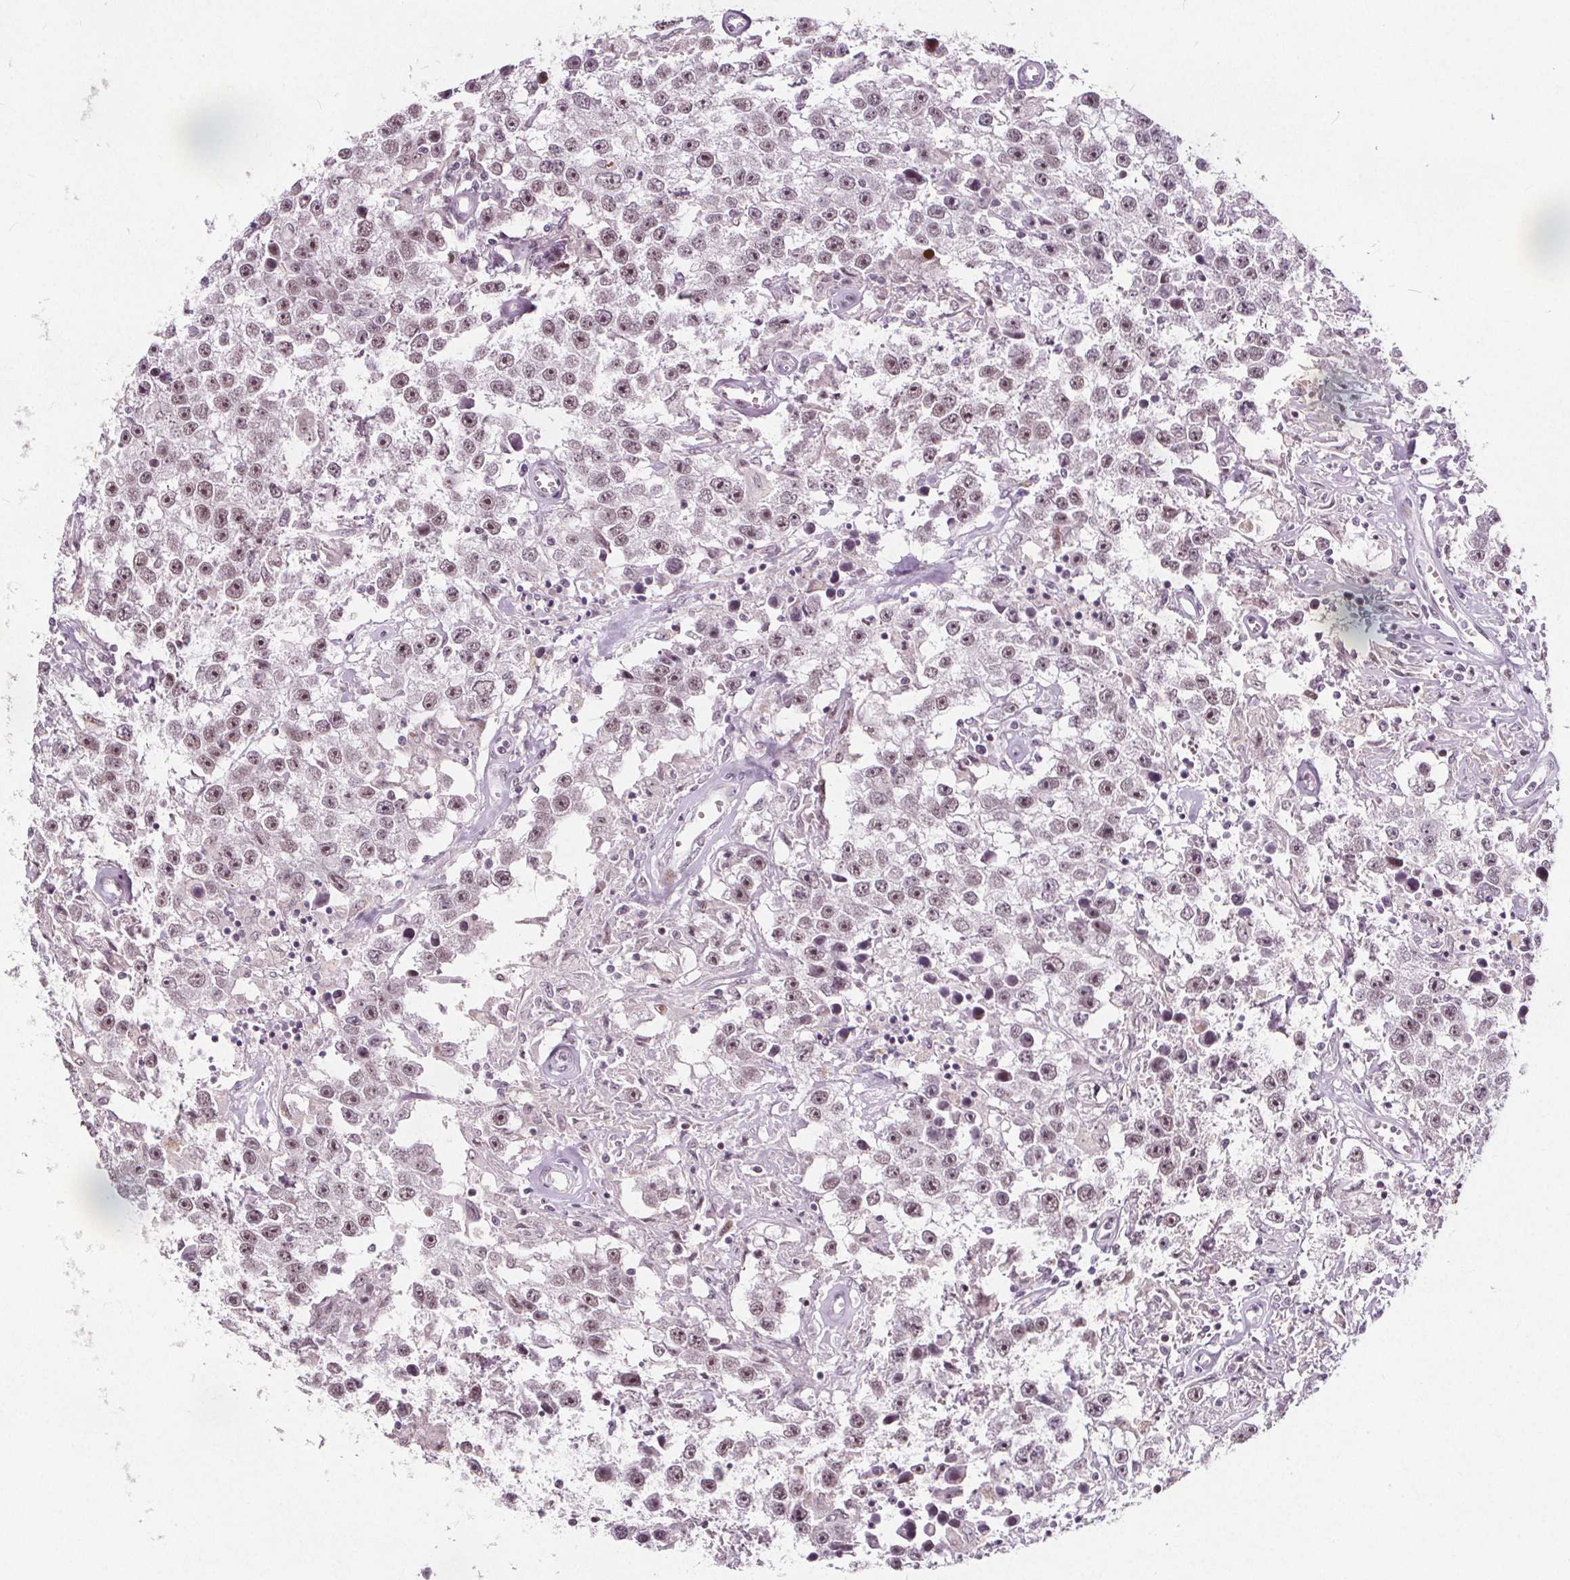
{"staining": {"intensity": "moderate", "quantity": ">75%", "location": "nuclear"}, "tissue": "testis cancer", "cell_type": "Tumor cells", "image_type": "cancer", "snomed": [{"axis": "morphology", "description": "Seminoma, NOS"}, {"axis": "topography", "description": "Testis"}], "caption": "Testis cancer (seminoma) stained for a protein (brown) exhibits moderate nuclear positive staining in approximately >75% of tumor cells.", "gene": "TAF6L", "patient": {"sex": "male", "age": 43}}